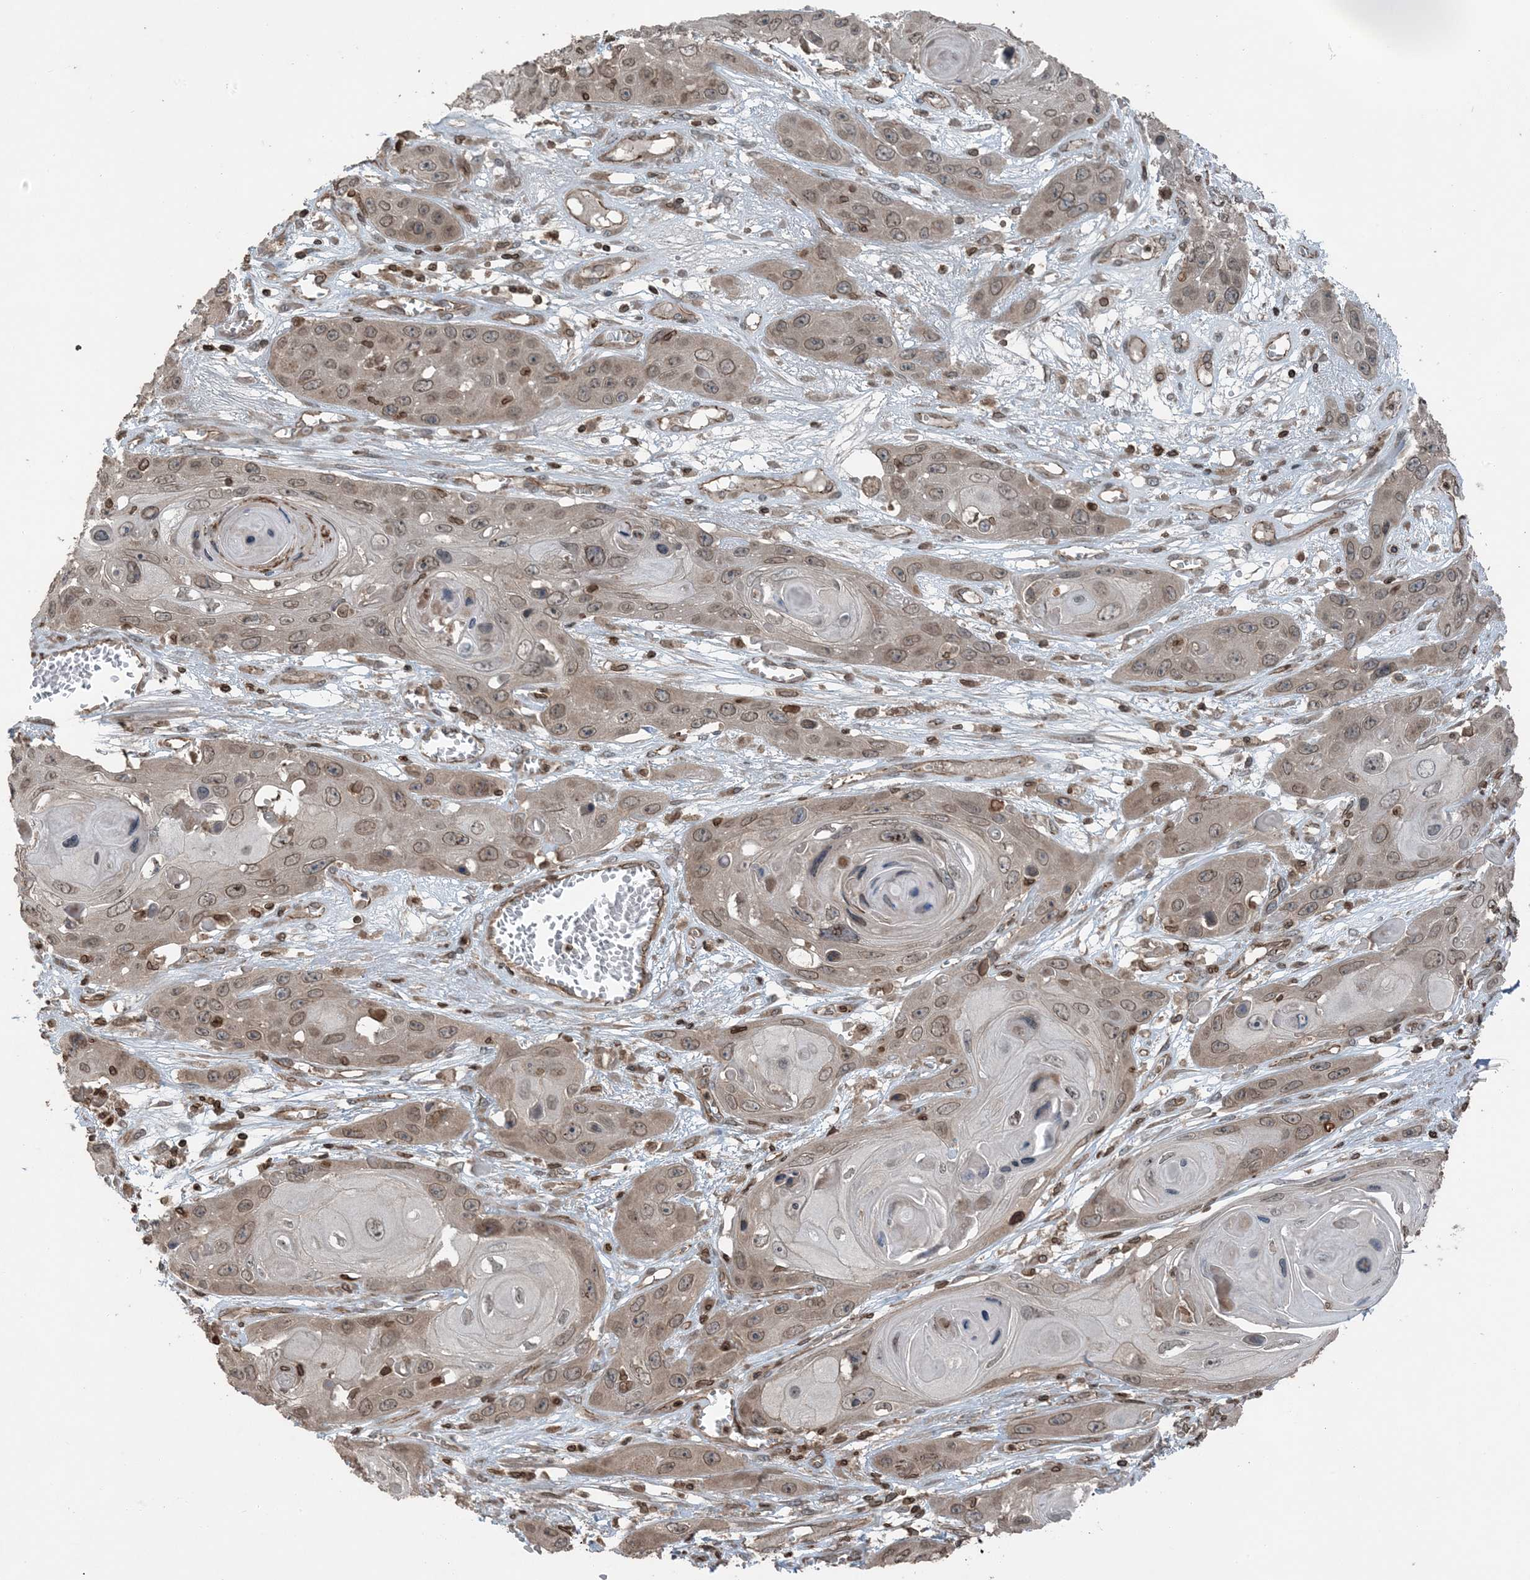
{"staining": {"intensity": "weak", "quantity": ">75%", "location": "cytoplasmic/membranous,nuclear"}, "tissue": "skin cancer", "cell_type": "Tumor cells", "image_type": "cancer", "snomed": [{"axis": "morphology", "description": "Squamous cell carcinoma, NOS"}, {"axis": "topography", "description": "Skin"}], "caption": "Skin cancer (squamous cell carcinoma) stained for a protein (brown) reveals weak cytoplasmic/membranous and nuclear positive positivity in about >75% of tumor cells.", "gene": "ZFAND2B", "patient": {"sex": "male", "age": 55}}